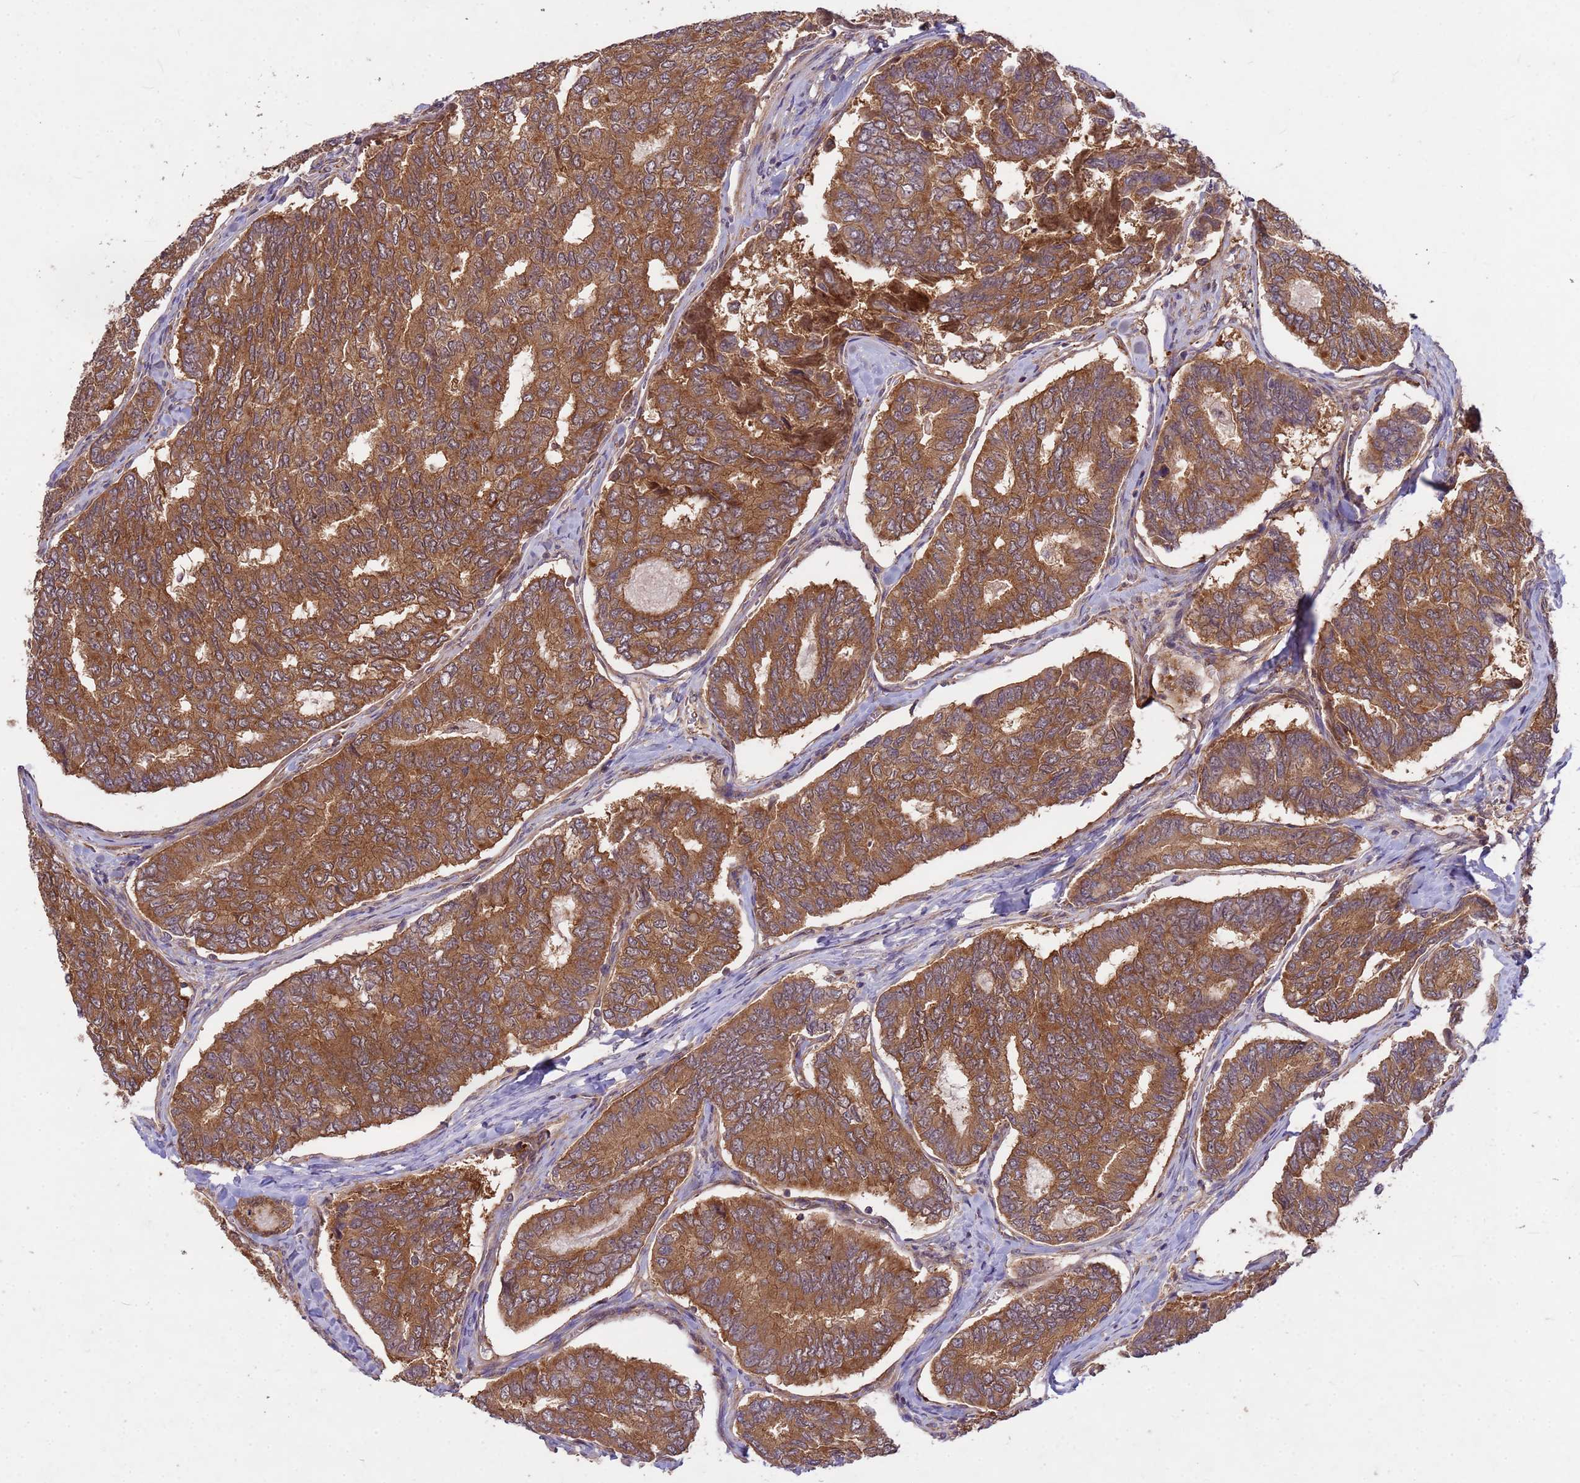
{"staining": {"intensity": "moderate", "quantity": ">75%", "location": "cytoplasmic/membranous"}, "tissue": "thyroid cancer", "cell_type": "Tumor cells", "image_type": "cancer", "snomed": [{"axis": "morphology", "description": "Papillary adenocarcinoma, NOS"}, {"axis": "topography", "description": "Thyroid gland"}], "caption": "High-magnification brightfield microscopy of thyroid cancer (papillary adenocarcinoma) stained with DAB (3,3'-diaminobenzidine) (brown) and counterstained with hematoxylin (blue). tumor cells exhibit moderate cytoplasmic/membranous expression is present in about>75% of cells. (DAB IHC with brightfield microscopy, high magnification).", "gene": "PPP2CB", "patient": {"sex": "female", "age": 35}}